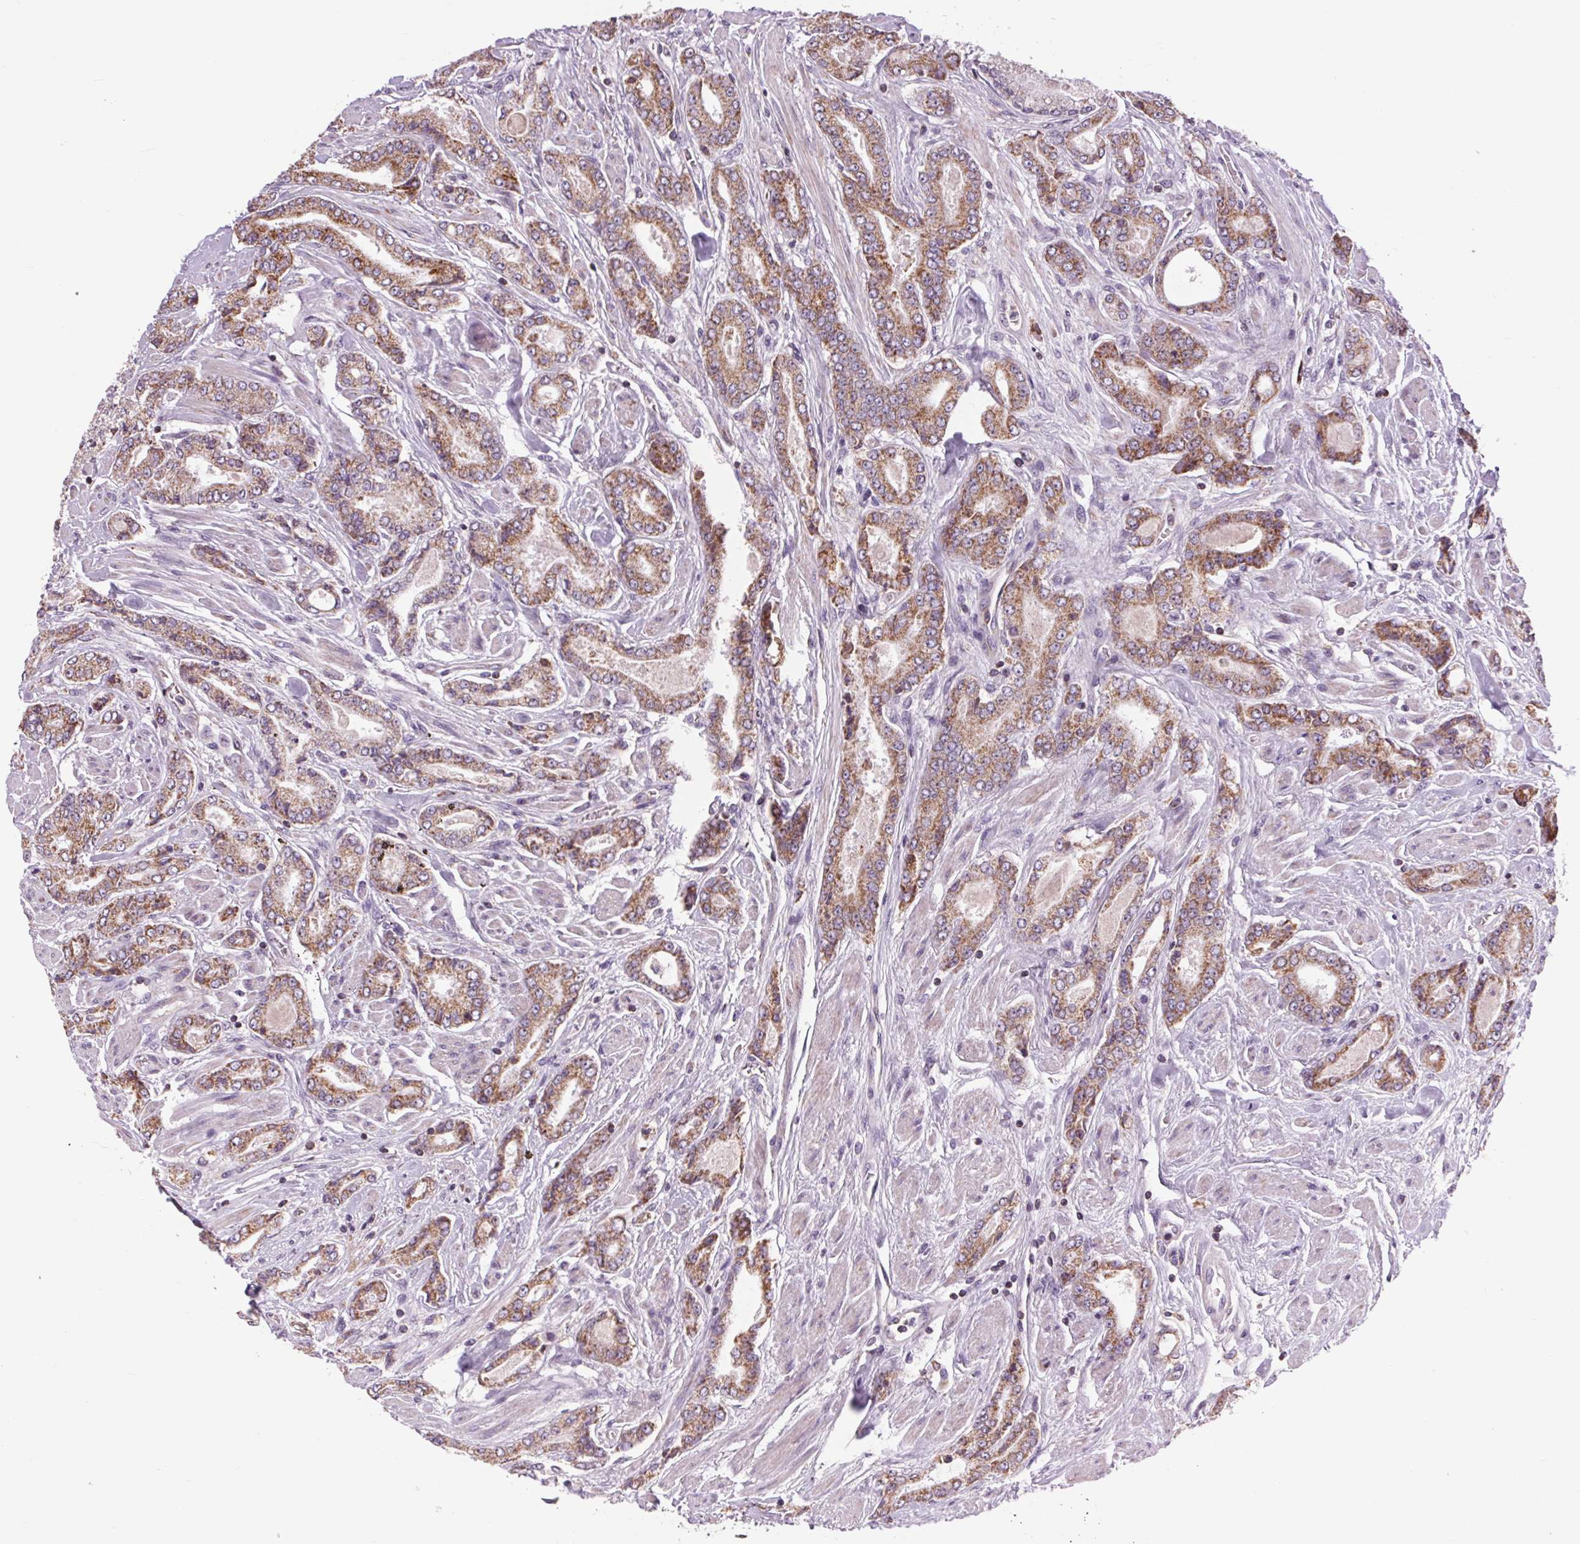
{"staining": {"intensity": "moderate", "quantity": ">75%", "location": "cytoplasmic/membranous"}, "tissue": "prostate cancer", "cell_type": "Tumor cells", "image_type": "cancer", "snomed": [{"axis": "morphology", "description": "Adenocarcinoma, NOS"}, {"axis": "topography", "description": "Prostate"}], "caption": "Human prostate cancer stained with a brown dye exhibits moderate cytoplasmic/membranous positive positivity in about >75% of tumor cells.", "gene": "COX6A1", "patient": {"sex": "male", "age": 64}}